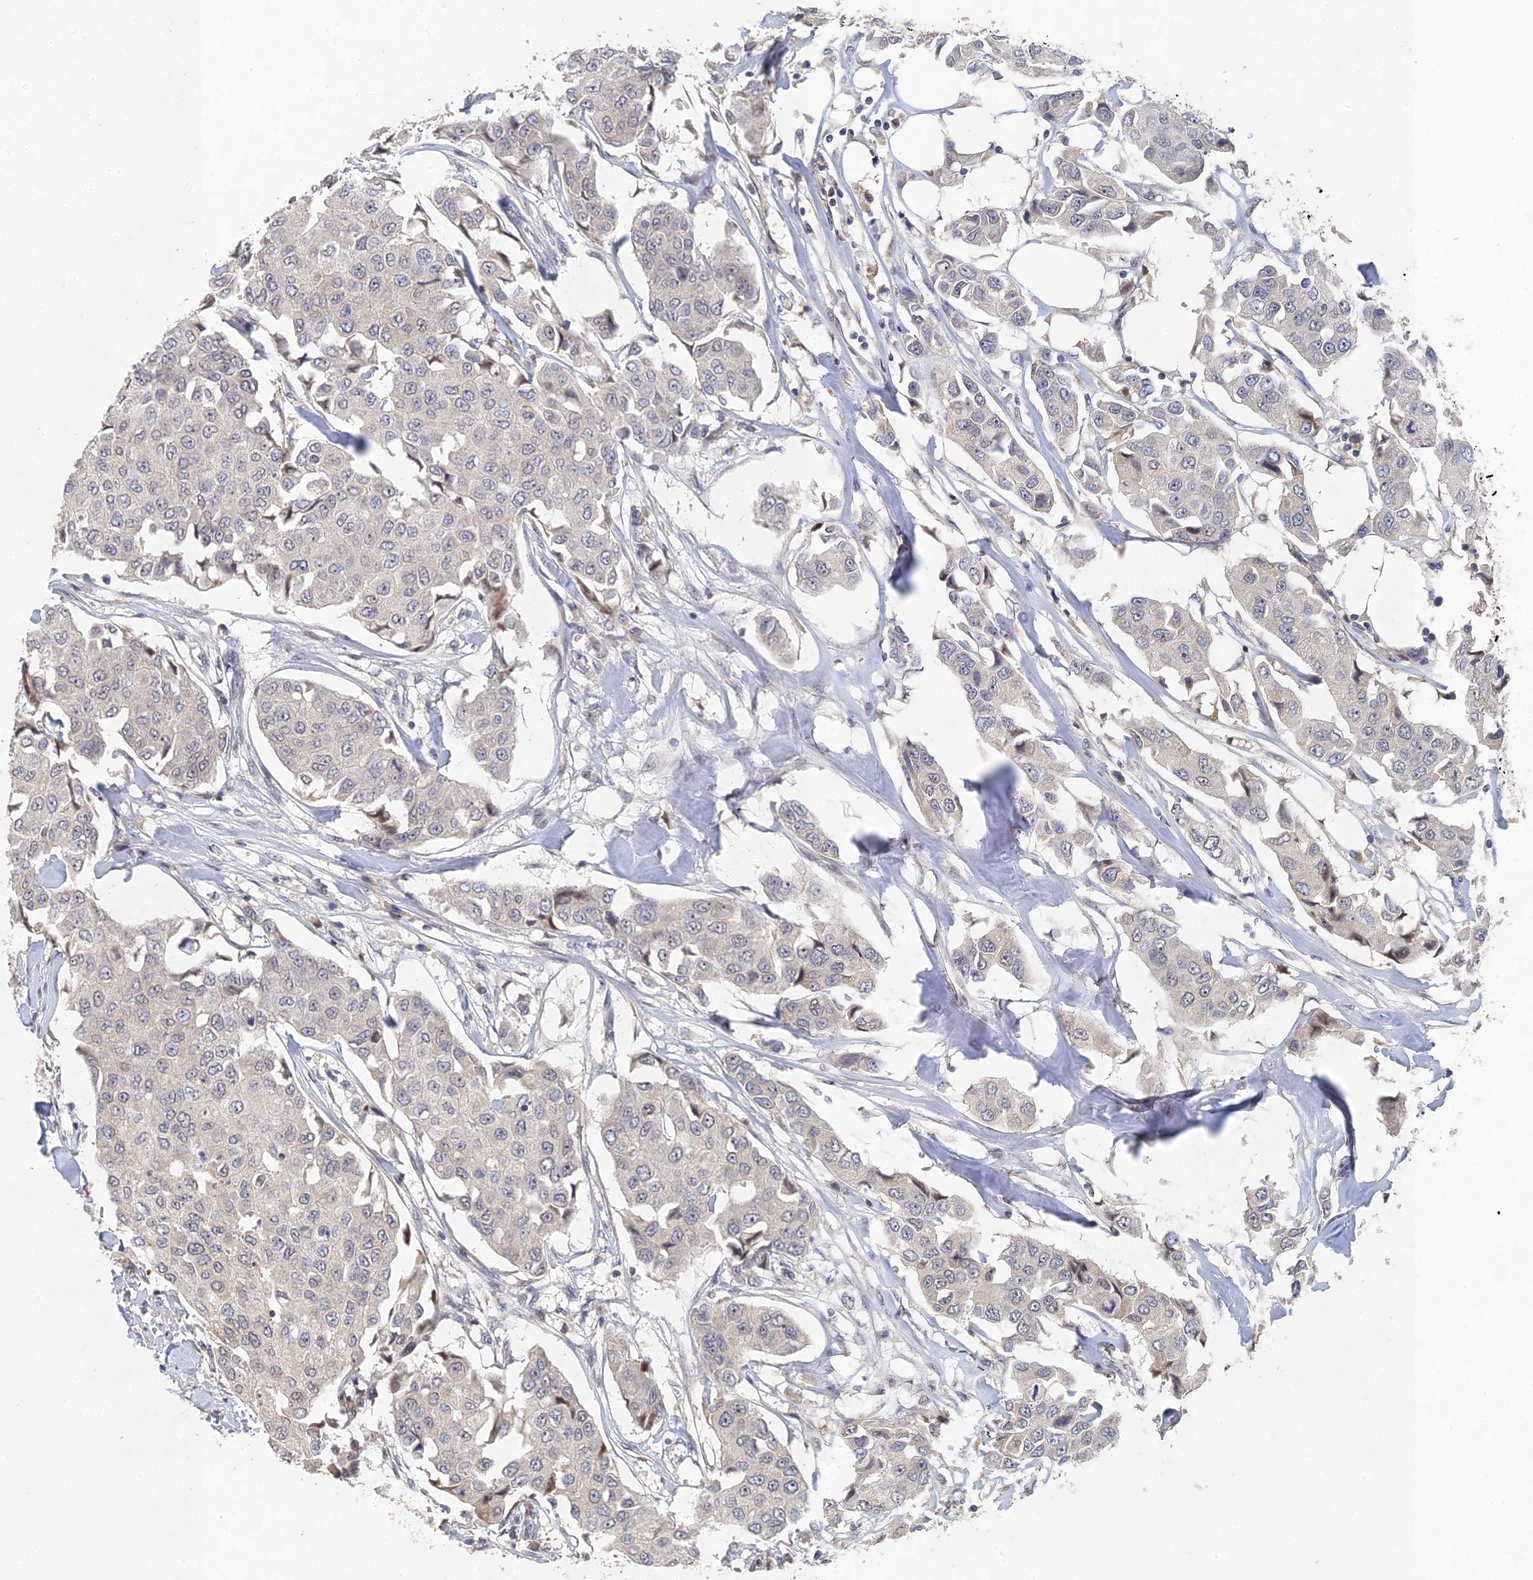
{"staining": {"intensity": "negative", "quantity": "none", "location": "none"}, "tissue": "breast cancer", "cell_type": "Tumor cells", "image_type": "cancer", "snomed": [{"axis": "morphology", "description": "Duct carcinoma"}, {"axis": "topography", "description": "Breast"}], "caption": "Tumor cells are negative for protein expression in human breast cancer.", "gene": "GNA15", "patient": {"sex": "female", "age": 80}}